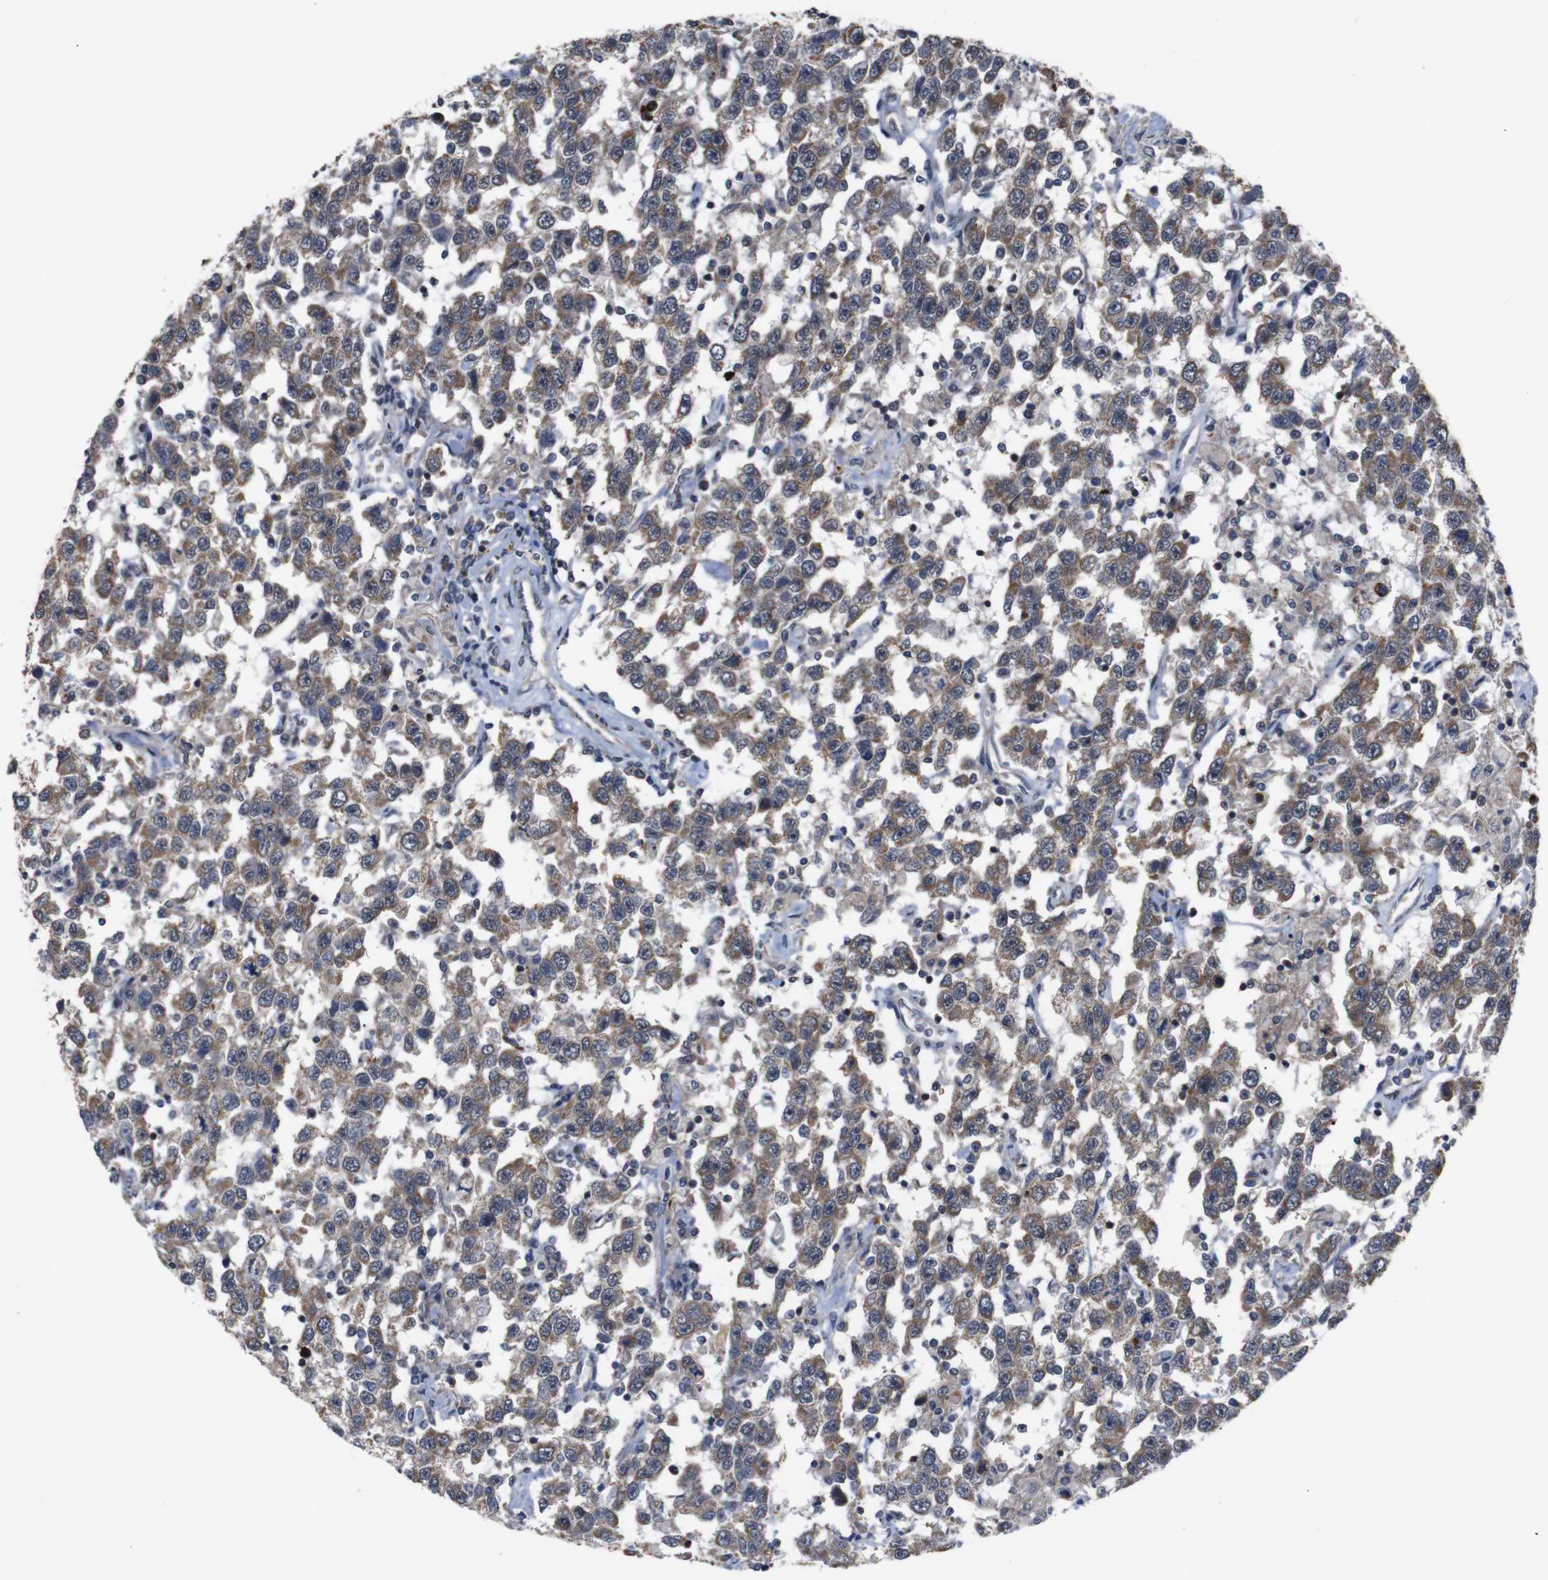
{"staining": {"intensity": "moderate", "quantity": ">75%", "location": "cytoplasmic/membranous"}, "tissue": "testis cancer", "cell_type": "Tumor cells", "image_type": "cancer", "snomed": [{"axis": "morphology", "description": "Seminoma, NOS"}, {"axis": "topography", "description": "Testis"}], "caption": "A photomicrograph showing moderate cytoplasmic/membranous expression in about >75% of tumor cells in seminoma (testis), as visualized by brown immunohistochemical staining.", "gene": "ATP7B", "patient": {"sex": "male", "age": 41}}